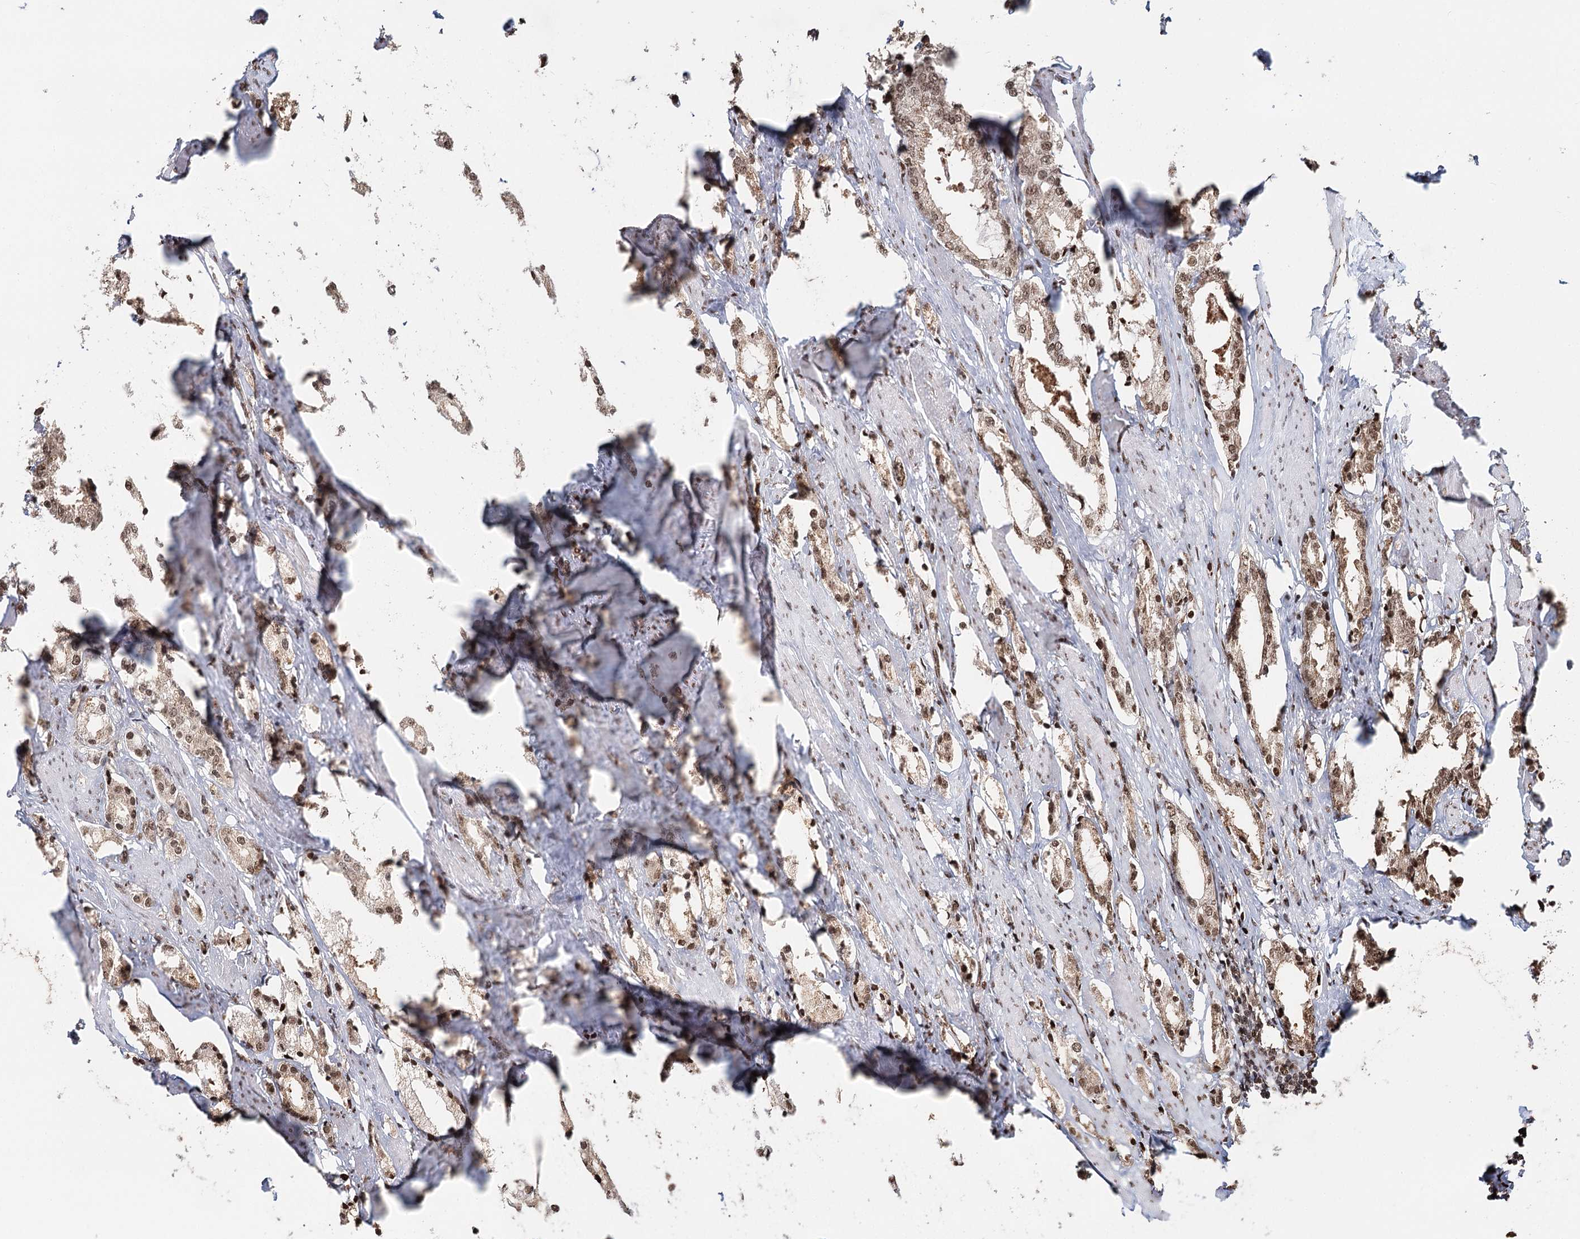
{"staining": {"intensity": "moderate", "quantity": ">75%", "location": "nuclear"}, "tissue": "prostate cancer", "cell_type": "Tumor cells", "image_type": "cancer", "snomed": [{"axis": "morphology", "description": "Adenocarcinoma, High grade"}, {"axis": "topography", "description": "Prostate"}], "caption": "DAB (3,3'-diaminobenzidine) immunohistochemical staining of human prostate cancer (high-grade adenocarcinoma) exhibits moderate nuclear protein expression in about >75% of tumor cells.", "gene": "RPS27A", "patient": {"sex": "male", "age": 66}}